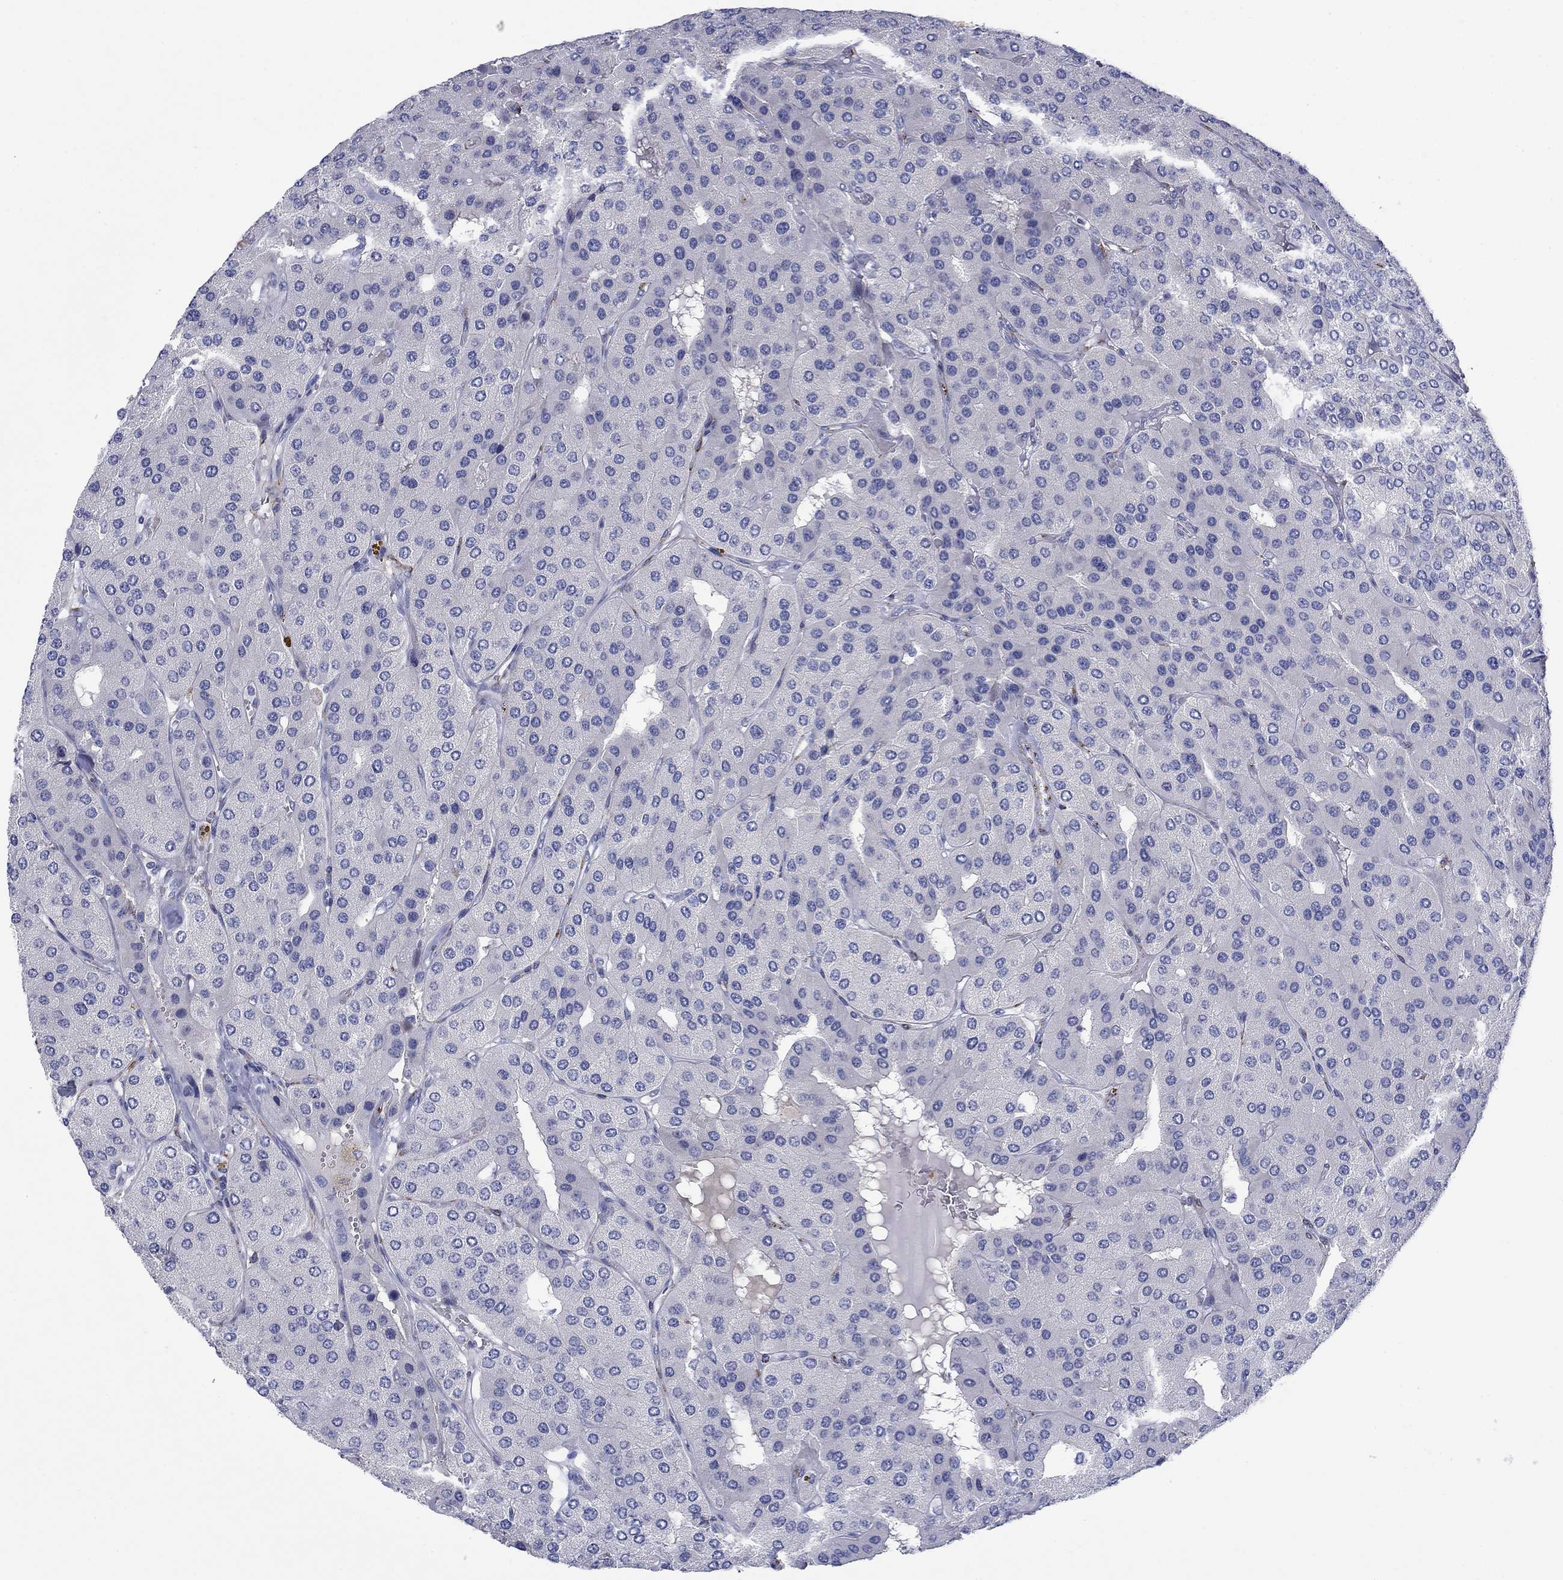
{"staining": {"intensity": "negative", "quantity": "none", "location": "none"}, "tissue": "parathyroid gland", "cell_type": "Glandular cells", "image_type": "normal", "snomed": [{"axis": "morphology", "description": "Normal tissue, NOS"}, {"axis": "morphology", "description": "Adenoma, NOS"}, {"axis": "topography", "description": "Parathyroid gland"}], "caption": "Immunohistochemistry (IHC) histopathology image of normal parathyroid gland: human parathyroid gland stained with DAB (3,3'-diaminobenzidine) demonstrates no significant protein expression in glandular cells. The staining is performed using DAB (3,3'-diaminobenzidine) brown chromogen with nuclei counter-stained in using hematoxylin.", "gene": "PTPRZ1", "patient": {"sex": "female", "age": 86}}